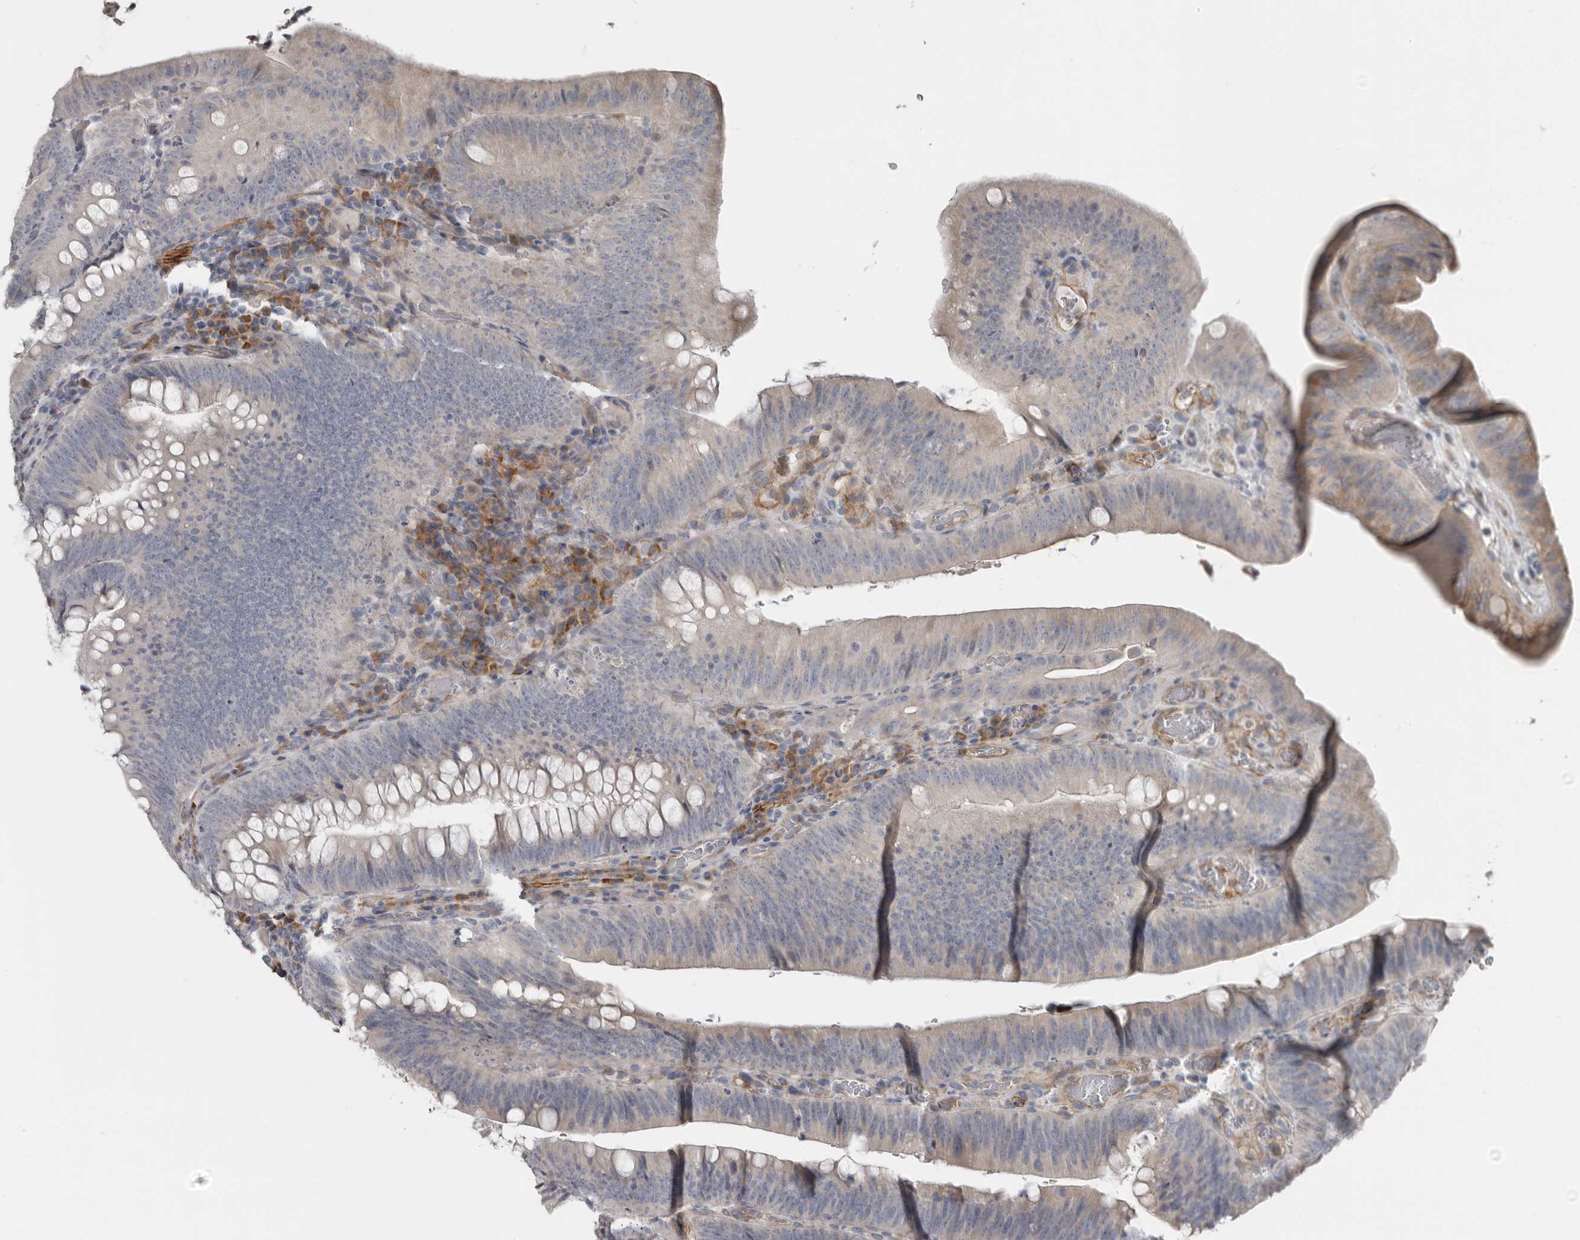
{"staining": {"intensity": "moderate", "quantity": "<25%", "location": "cytoplasmic/membranous"}, "tissue": "colorectal cancer", "cell_type": "Tumor cells", "image_type": "cancer", "snomed": [{"axis": "morphology", "description": "Normal tissue, NOS"}, {"axis": "topography", "description": "Colon"}], "caption": "Immunohistochemistry image of neoplastic tissue: colorectal cancer stained using immunohistochemistry shows low levels of moderate protein expression localized specifically in the cytoplasmic/membranous of tumor cells, appearing as a cytoplasmic/membranous brown color.", "gene": "ZNF114", "patient": {"sex": "female", "age": 82}}